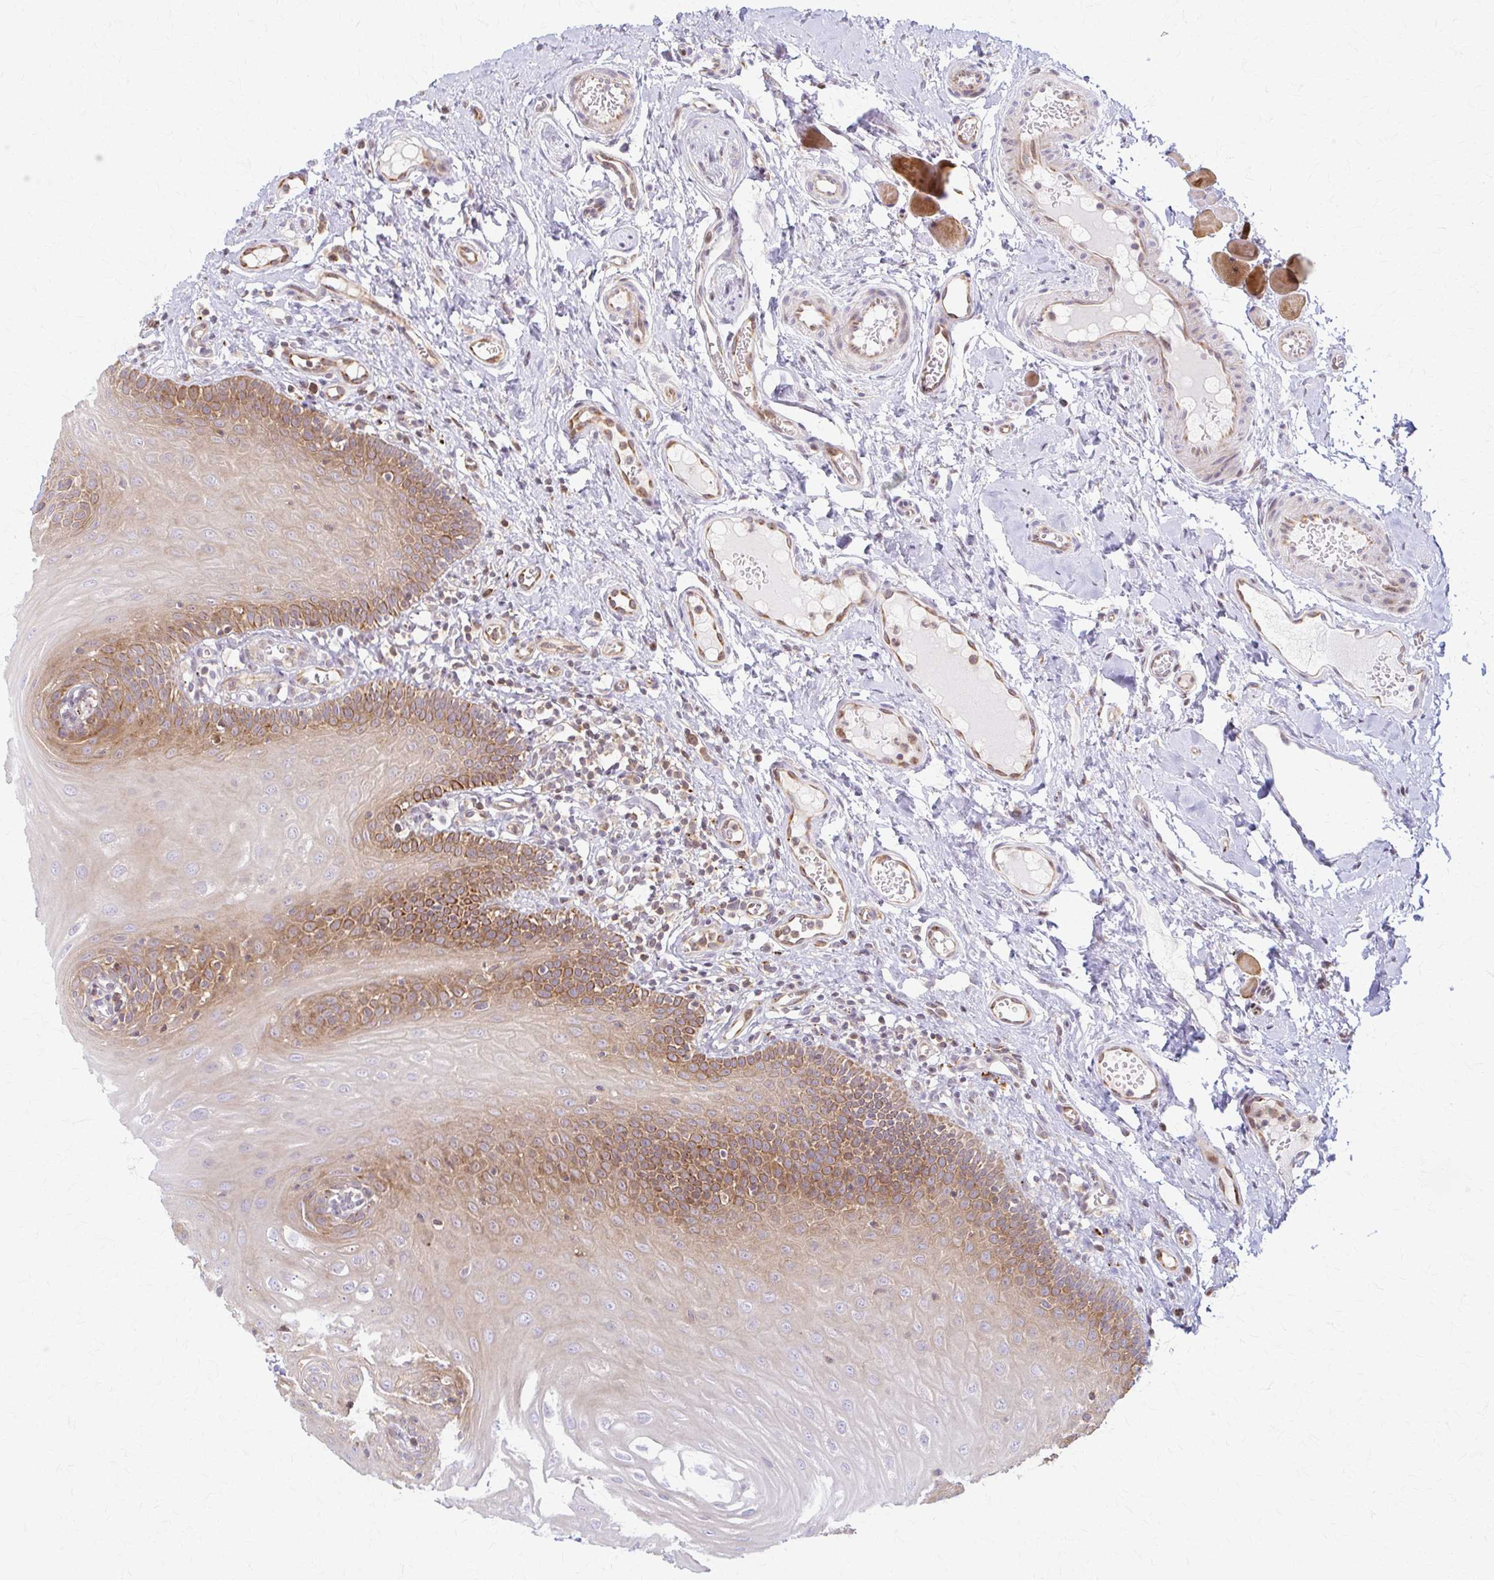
{"staining": {"intensity": "moderate", "quantity": ">75%", "location": "cytoplasmic/membranous"}, "tissue": "oral mucosa", "cell_type": "Squamous epithelial cells", "image_type": "normal", "snomed": [{"axis": "morphology", "description": "Normal tissue, NOS"}, {"axis": "topography", "description": "Oral tissue"}, {"axis": "topography", "description": "Tounge, NOS"}], "caption": "Squamous epithelial cells reveal medium levels of moderate cytoplasmic/membranous positivity in about >75% of cells in normal oral mucosa. (DAB (3,3'-diaminobenzidine) = brown stain, brightfield microscopy at high magnification).", "gene": "ARHGAP35", "patient": {"sex": "female", "age": 58}}